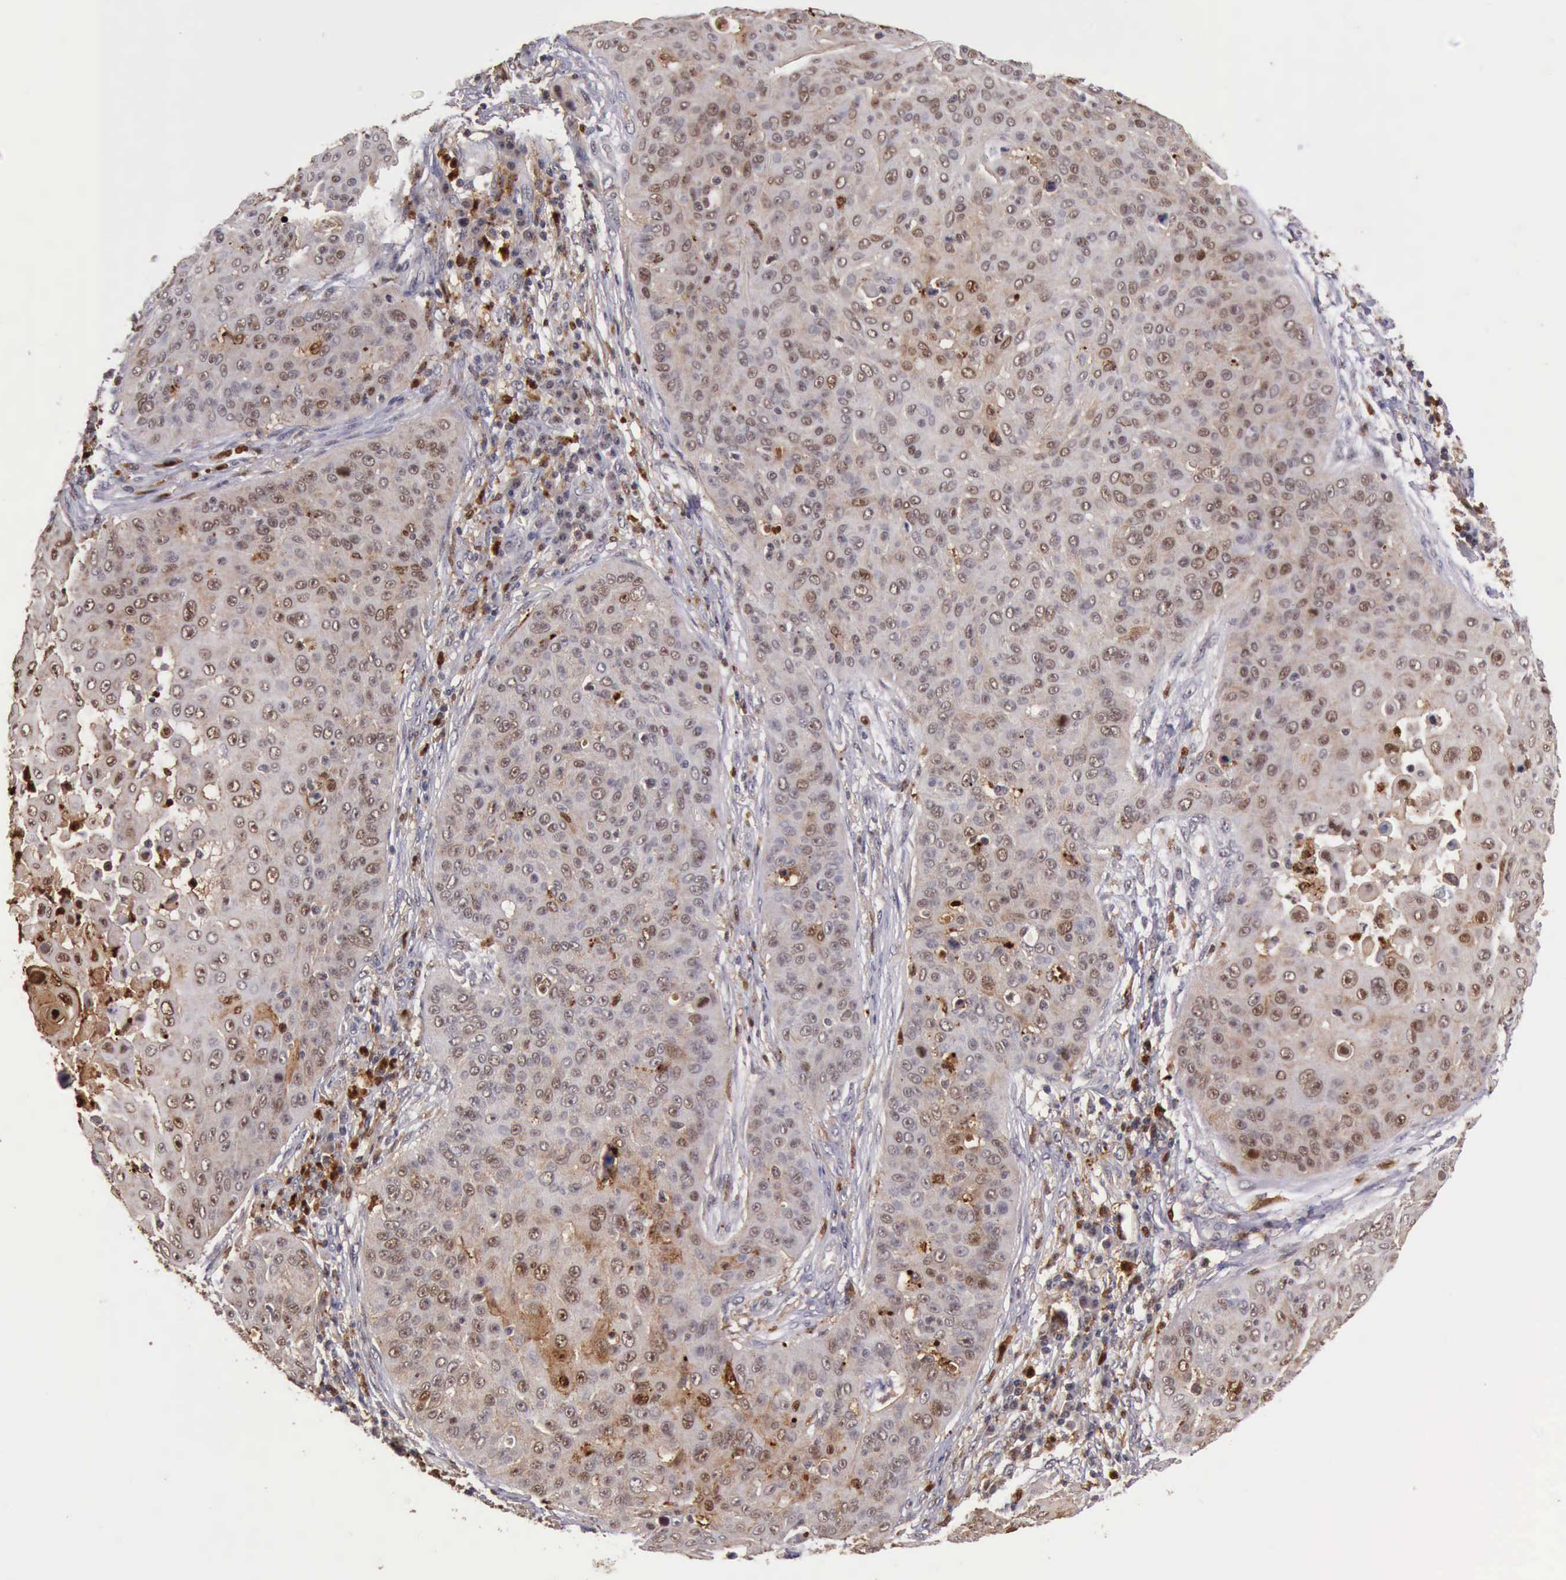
{"staining": {"intensity": "moderate", "quantity": ">75%", "location": "cytoplasmic/membranous,nuclear"}, "tissue": "skin cancer", "cell_type": "Tumor cells", "image_type": "cancer", "snomed": [{"axis": "morphology", "description": "Squamous cell carcinoma, NOS"}, {"axis": "topography", "description": "Skin"}], "caption": "Moderate cytoplasmic/membranous and nuclear staining is seen in approximately >75% of tumor cells in skin cancer.", "gene": "CSTA", "patient": {"sex": "male", "age": 82}}